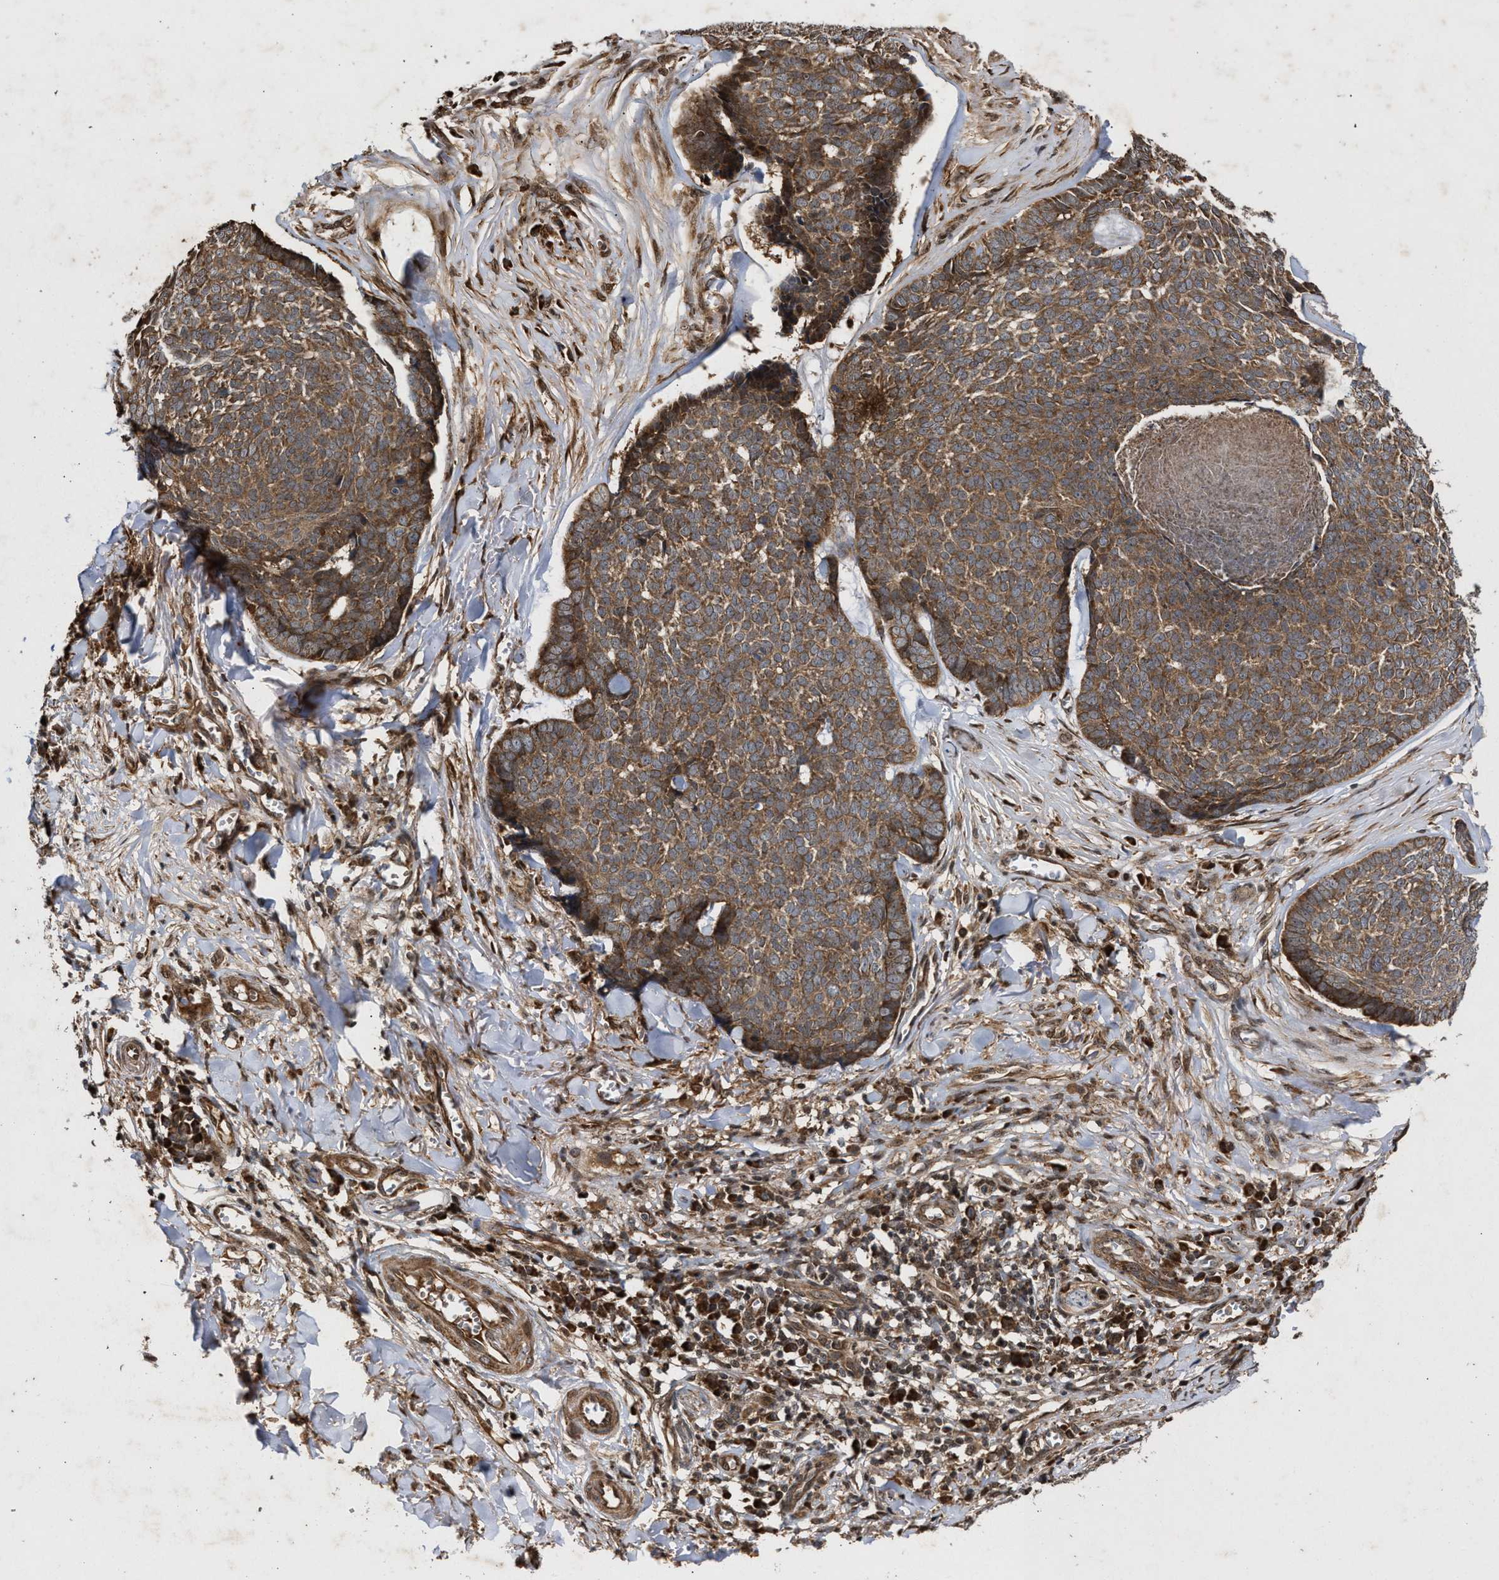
{"staining": {"intensity": "moderate", "quantity": ">75%", "location": "cytoplasmic/membranous"}, "tissue": "skin cancer", "cell_type": "Tumor cells", "image_type": "cancer", "snomed": [{"axis": "morphology", "description": "Basal cell carcinoma"}, {"axis": "topography", "description": "Skin"}], "caption": "Basal cell carcinoma (skin) stained with DAB (3,3'-diaminobenzidine) IHC reveals medium levels of moderate cytoplasmic/membranous positivity in about >75% of tumor cells. The protein is shown in brown color, while the nuclei are stained blue.", "gene": "CFLAR", "patient": {"sex": "male", "age": 84}}